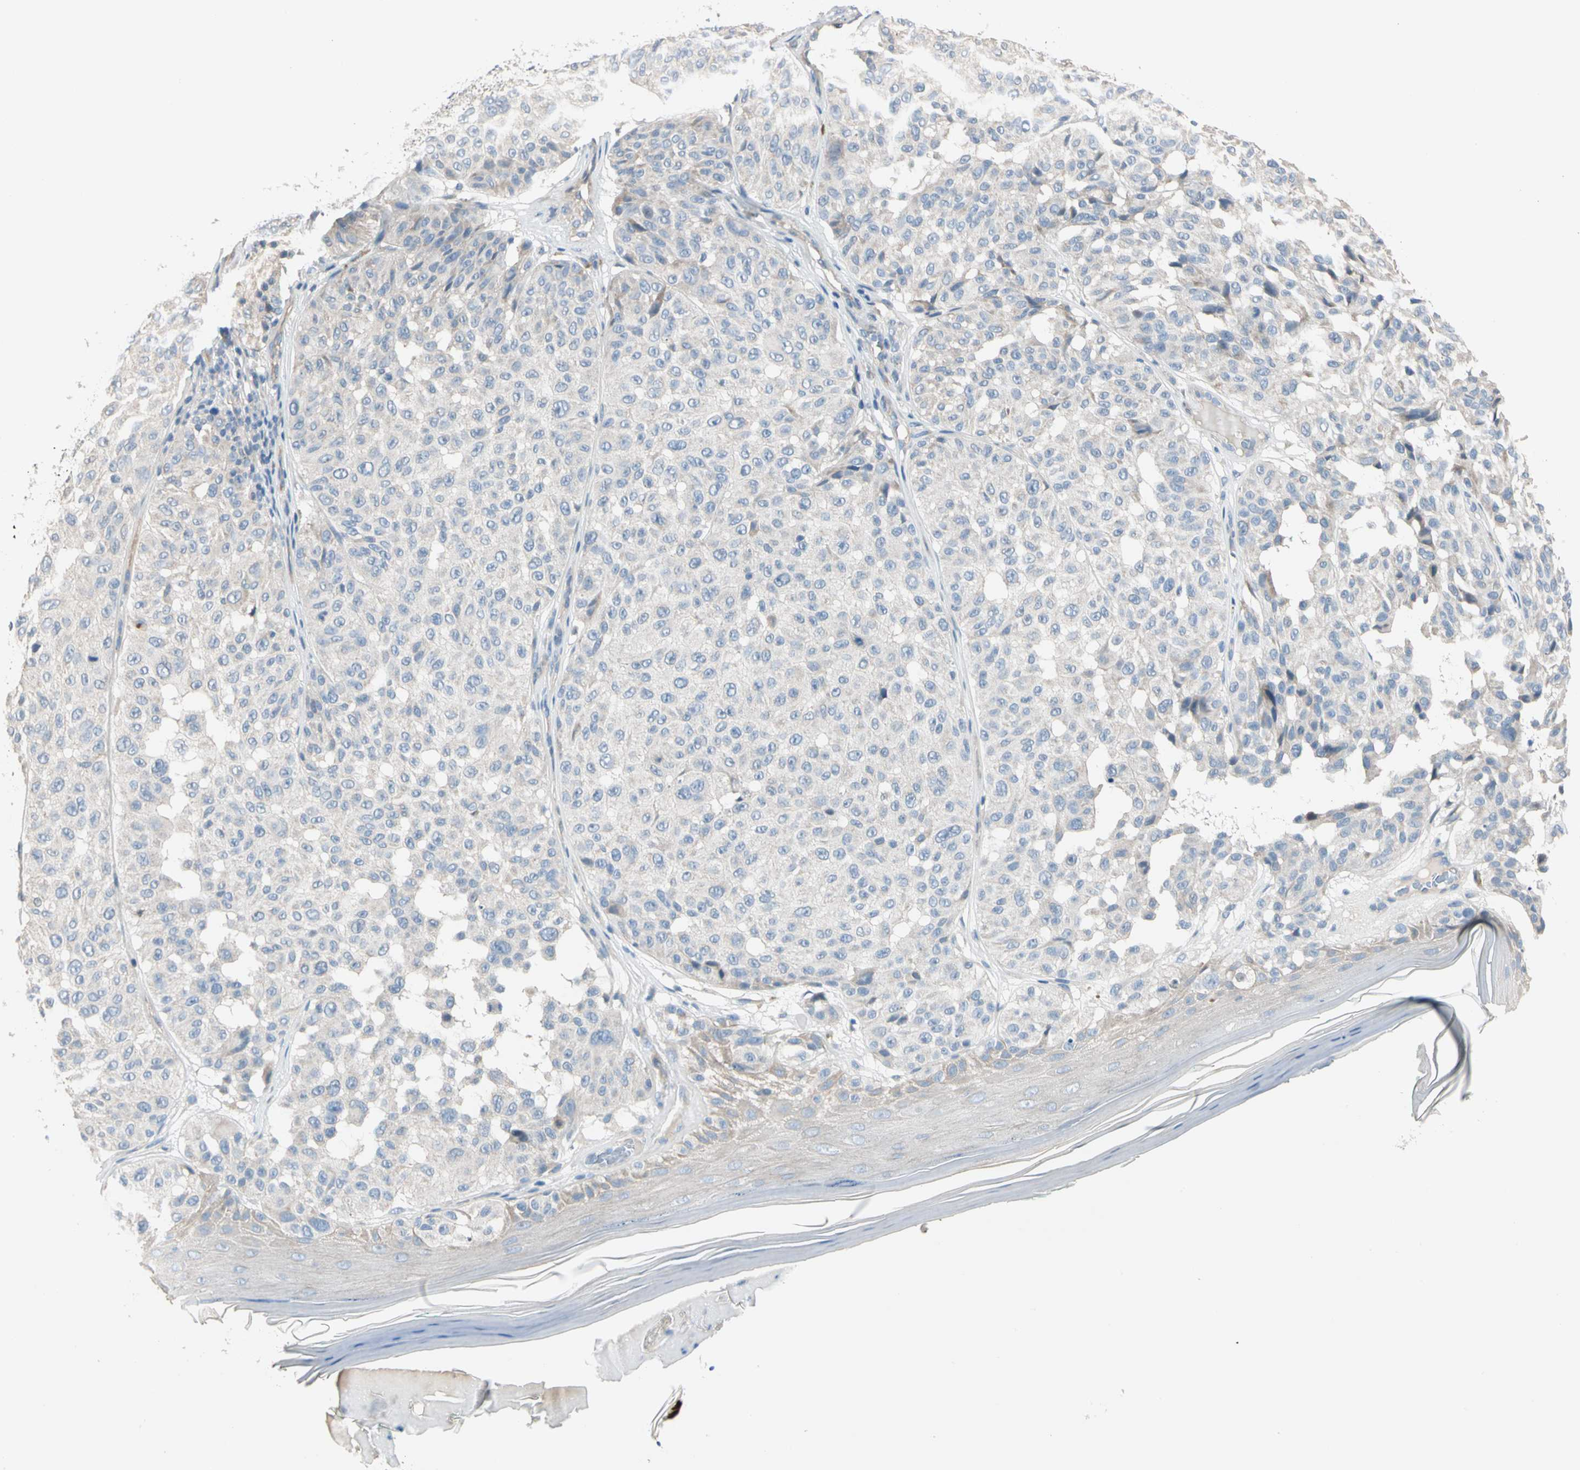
{"staining": {"intensity": "weak", "quantity": "<25%", "location": "cytoplasmic/membranous"}, "tissue": "melanoma", "cell_type": "Tumor cells", "image_type": "cancer", "snomed": [{"axis": "morphology", "description": "Malignant melanoma, NOS"}, {"axis": "topography", "description": "Skin"}], "caption": "A high-resolution micrograph shows immunohistochemistry staining of malignant melanoma, which shows no significant positivity in tumor cells.", "gene": "GPR153", "patient": {"sex": "female", "age": 46}}